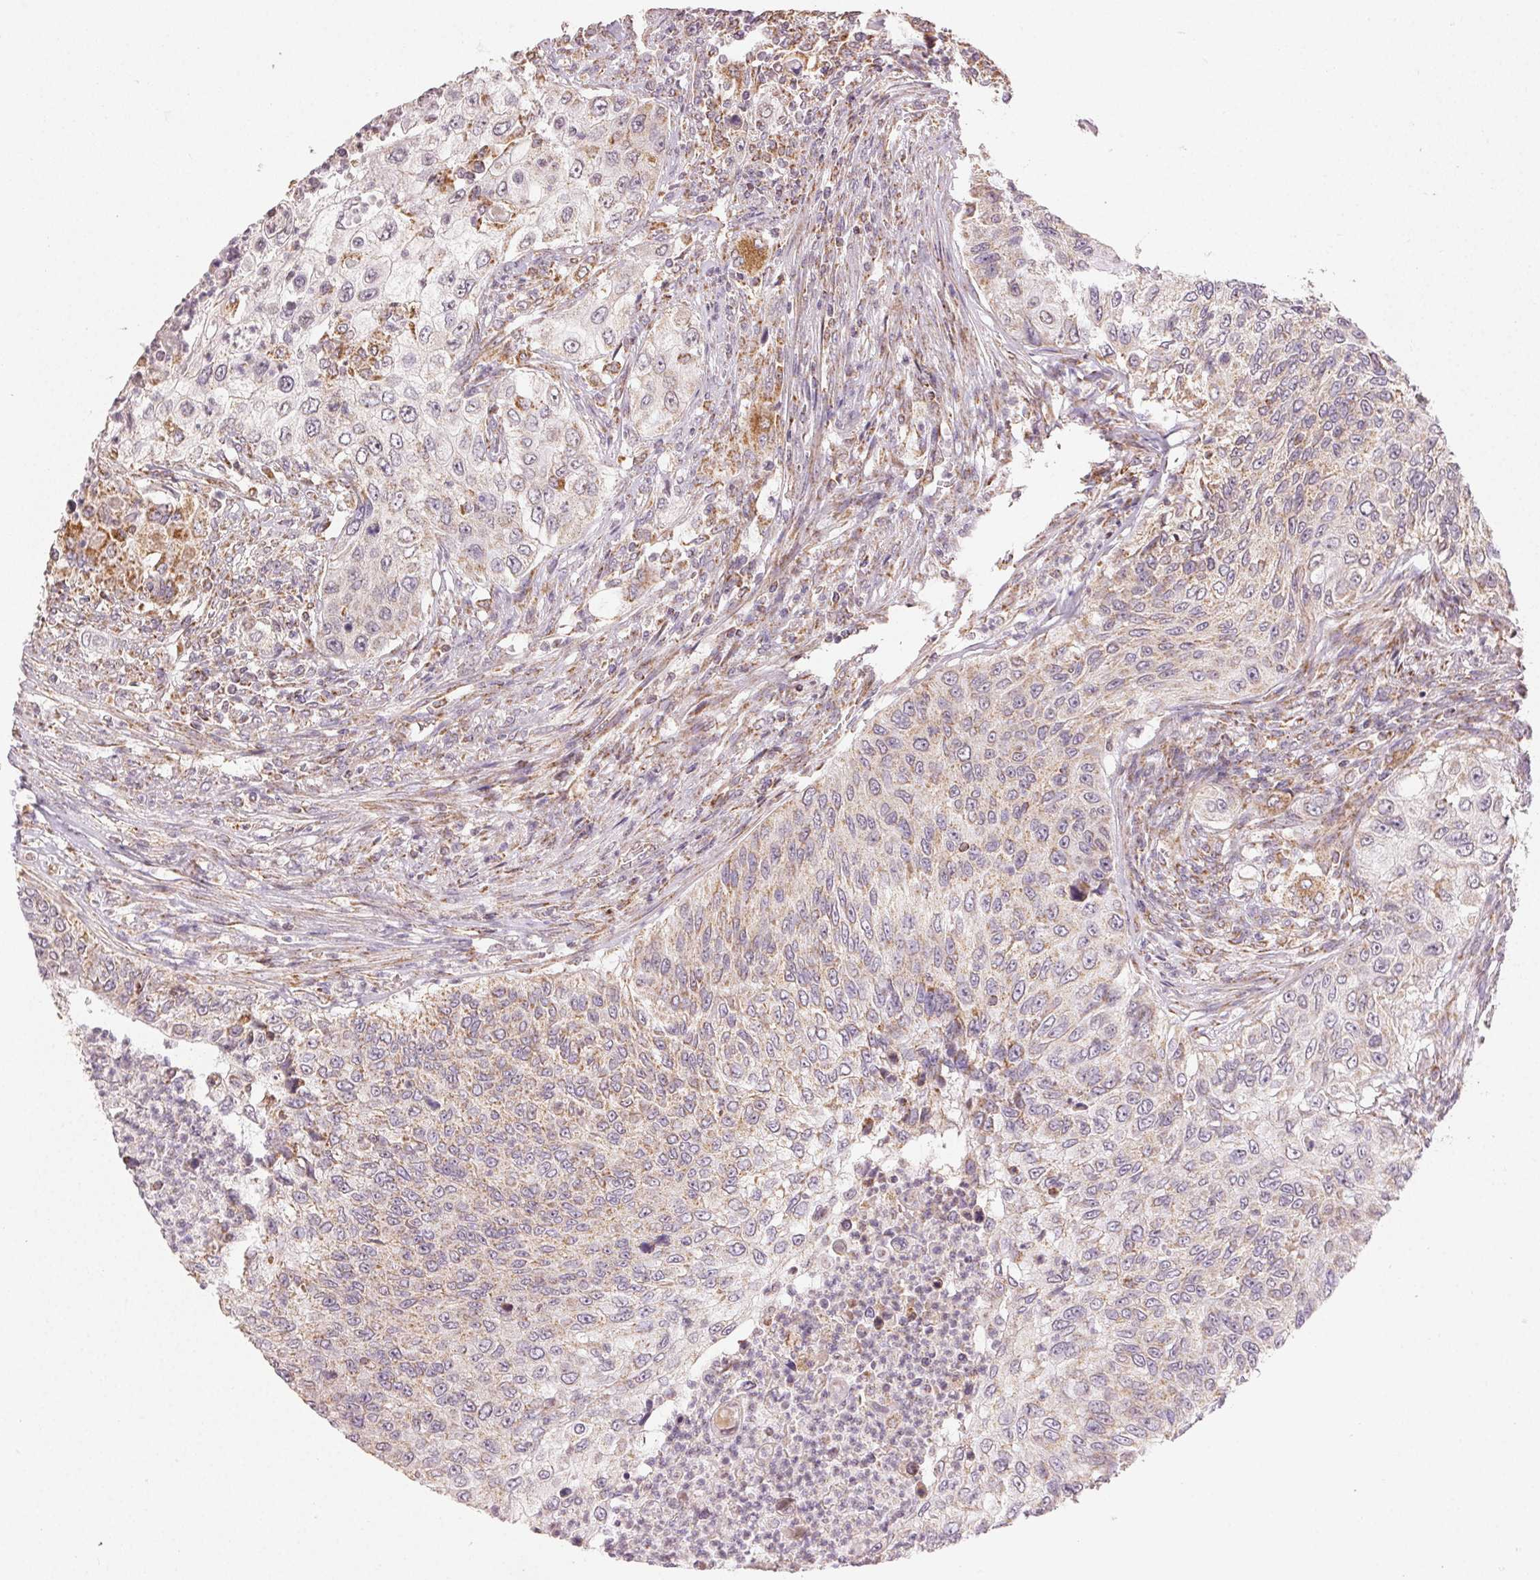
{"staining": {"intensity": "weak", "quantity": "25%-75%", "location": "cytoplasmic/membranous"}, "tissue": "urothelial cancer", "cell_type": "Tumor cells", "image_type": "cancer", "snomed": [{"axis": "morphology", "description": "Urothelial carcinoma, High grade"}, {"axis": "topography", "description": "Urinary bladder"}], "caption": "Immunohistochemistry image of neoplastic tissue: high-grade urothelial carcinoma stained using immunohistochemistry (IHC) reveals low levels of weak protein expression localized specifically in the cytoplasmic/membranous of tumor cells, appearing as a cytoplasmic/membranous brown color.", "gene": "CLASP1", "patient": {"sex": "female", "age": 60}}